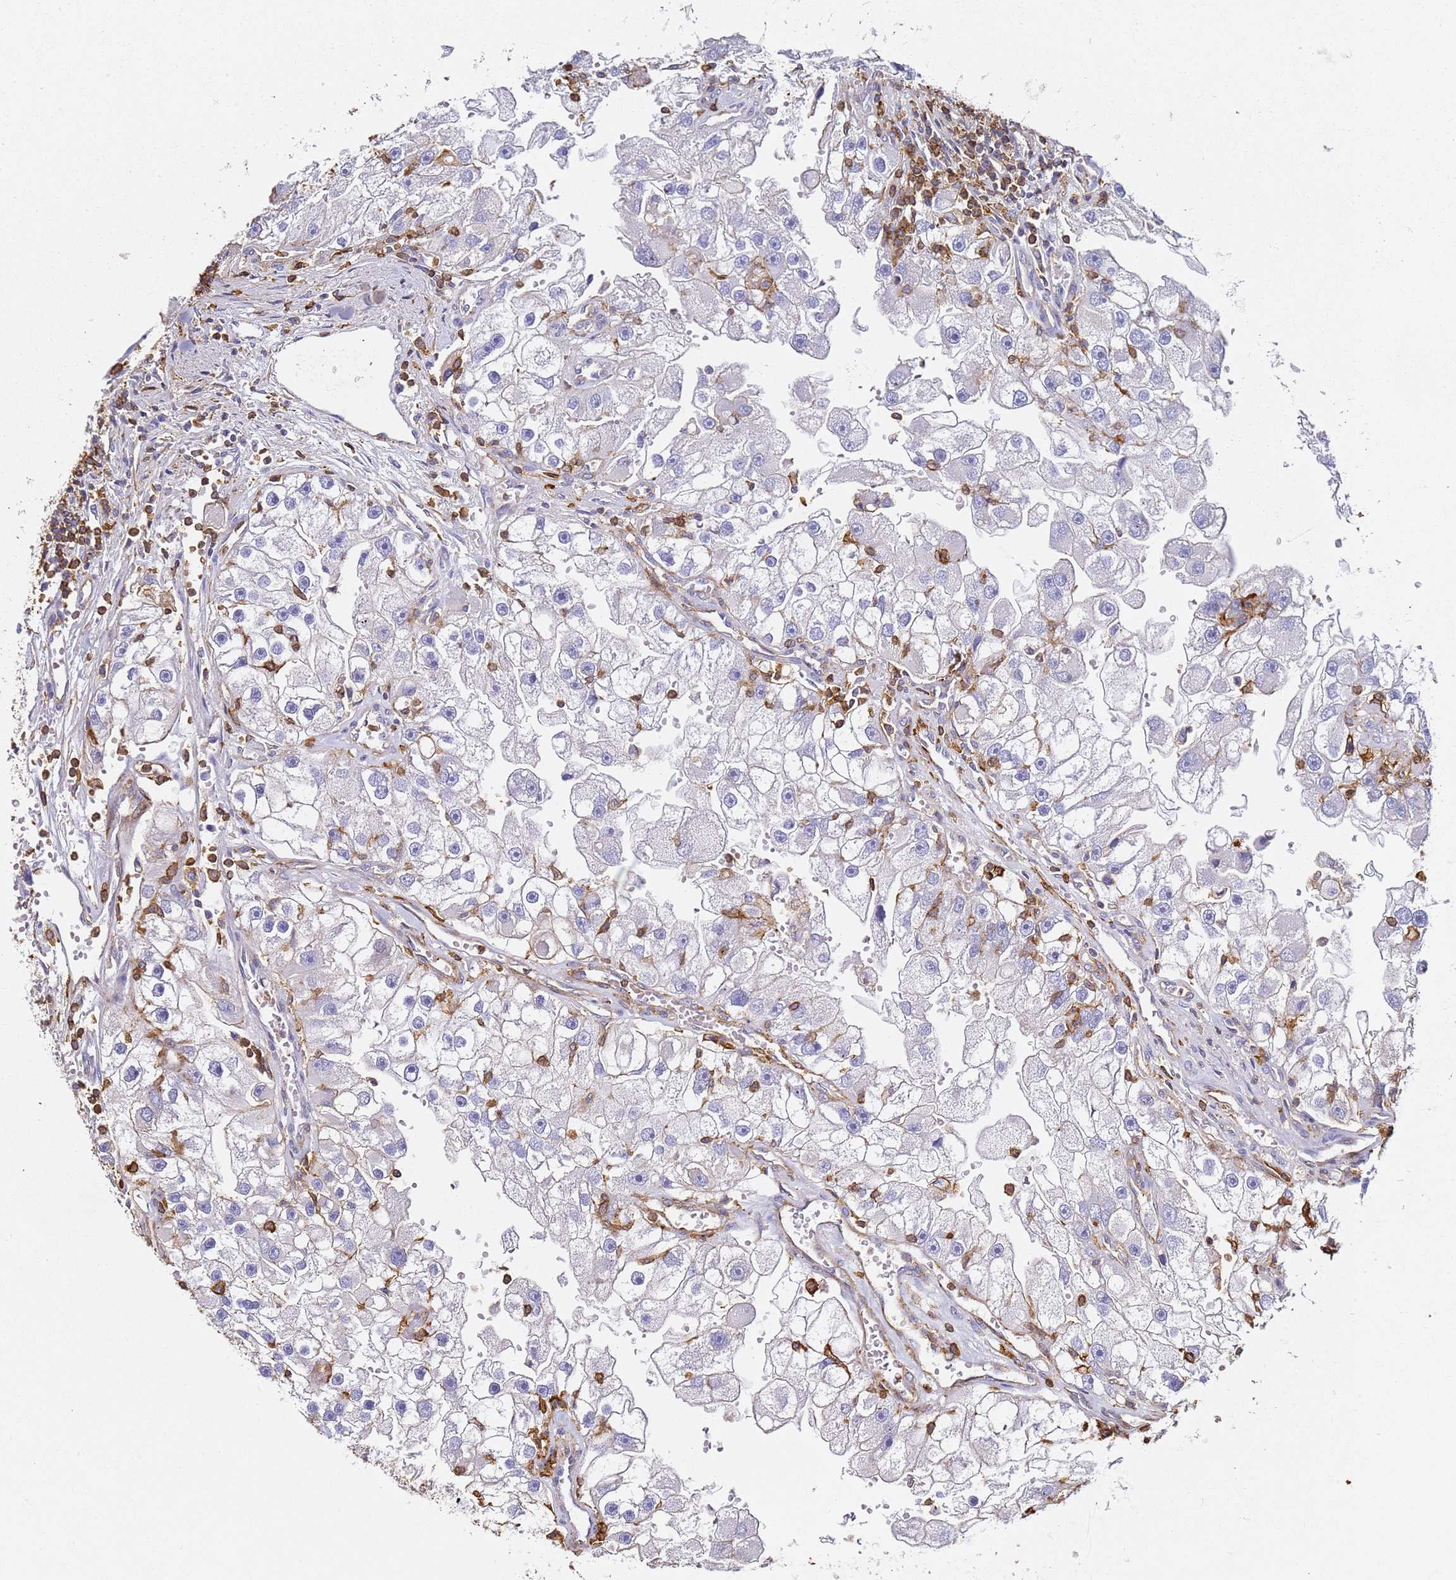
{"staining": {"intensity": "negative", "quantity": "none", "location": "none"}, "tissue": "renal cancer", "cell_type": "Tumor cells", "image_type": "cancer", "snomed": [{"axis": "morphology", "description": "Adenocarcinoma, NOS"}, {"axis": "topography", "description": "Kidney"}], "caption": "Immunohistochemical staining of human renal adenocarcinoma displays no significant staining in tumor cells.", "gene": "ZNF671", "patient": {"sex": "male", "age": 63}}